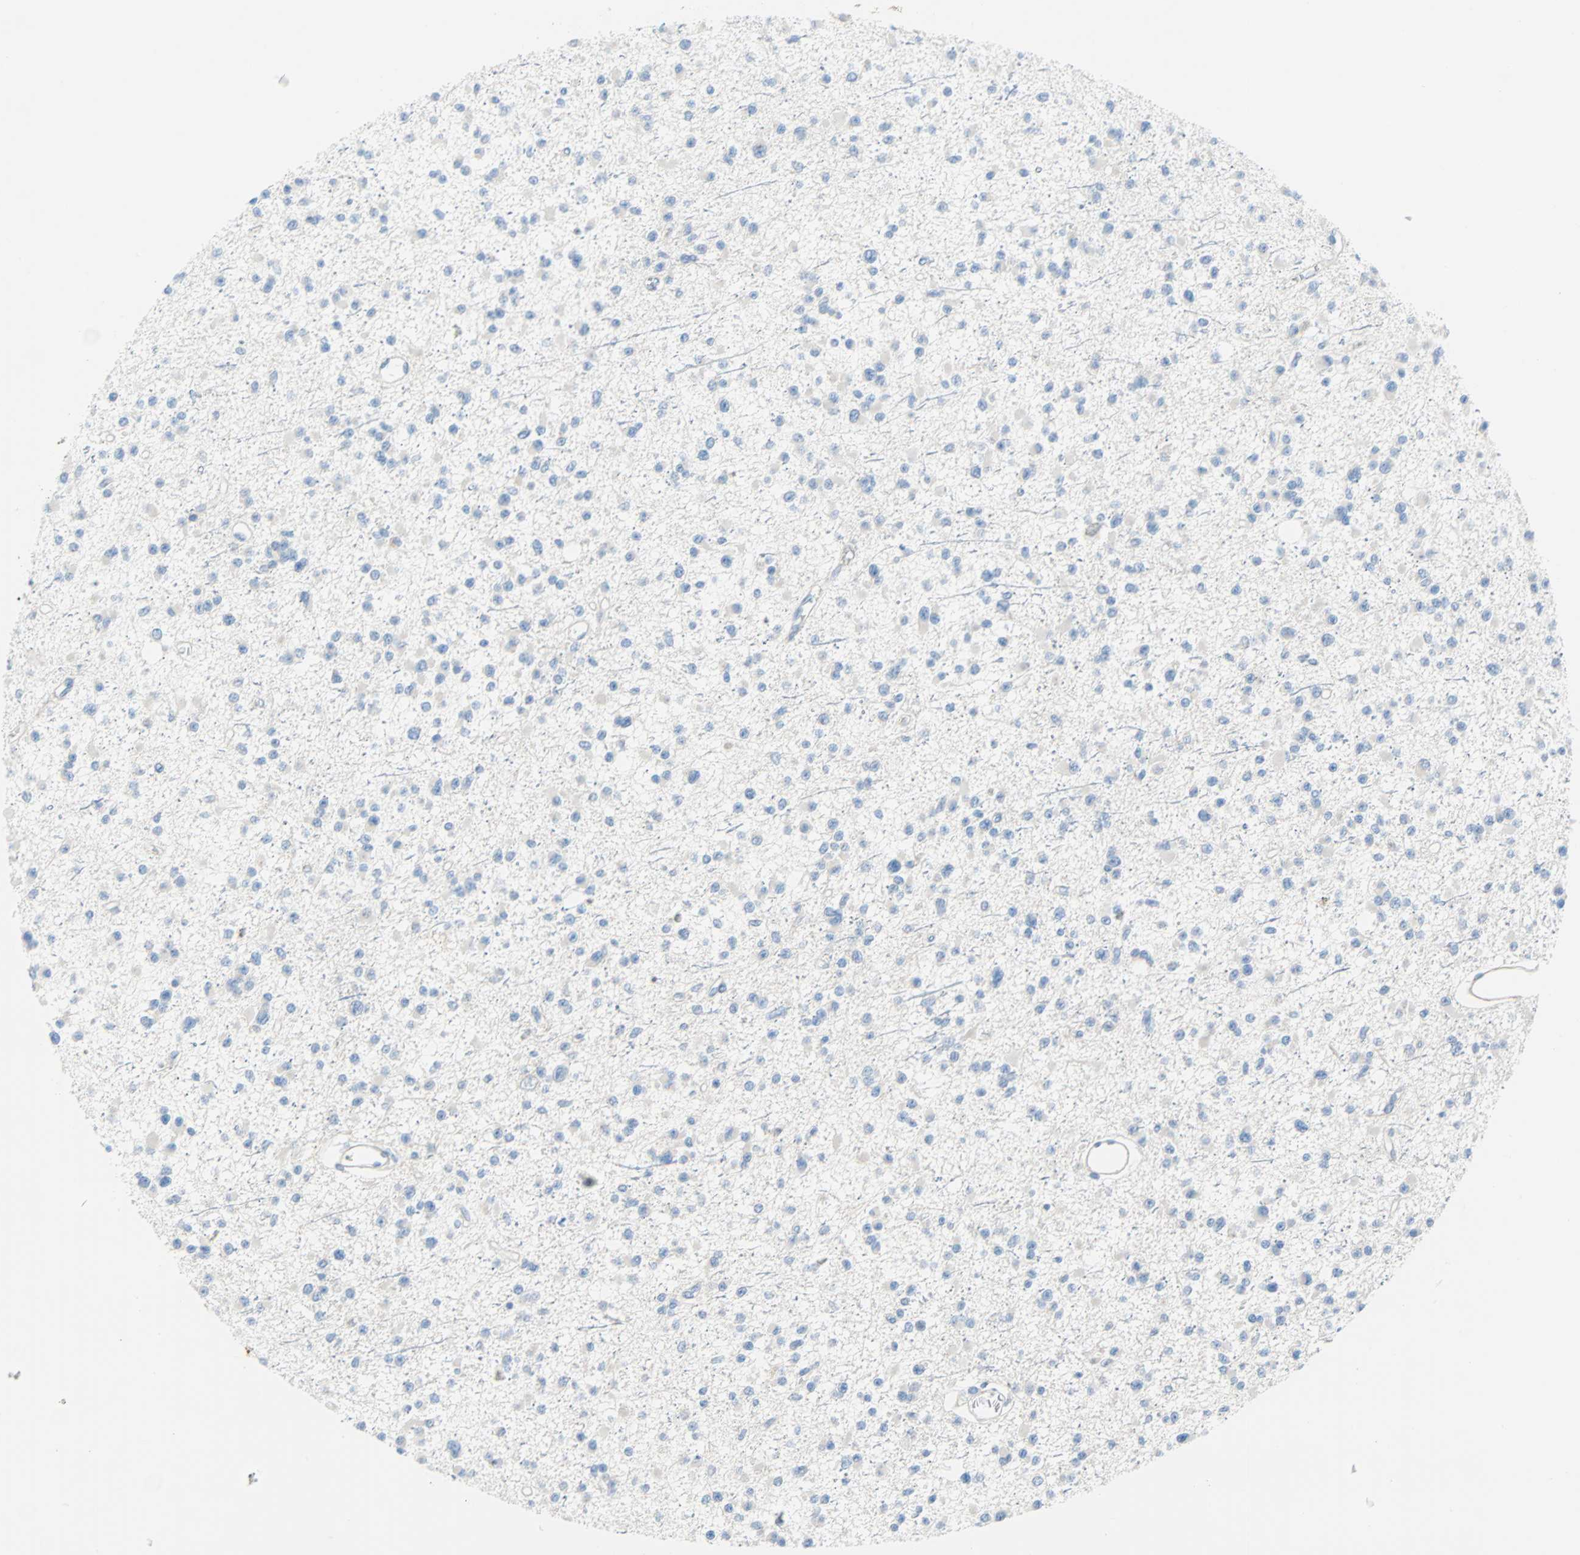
{"staining": {"intensity": "negative", "quantity": "none", "location": "none"}, "tissue": "glioma", "cell_type": "Tumor cells", "image_type": "cancer", "snomed": [{"axis": "morphology", "description": "Glioma, malignant, Low grade"}, {"axis": "topography", "description": "Brain"}], "caption": "An immunohistochemistry (IHC) micrograph of glioma is shown. There is no staining in tumor cells of glioma.", "gene": "PDPN", "patient": {"sex": "female", "age": 22}}